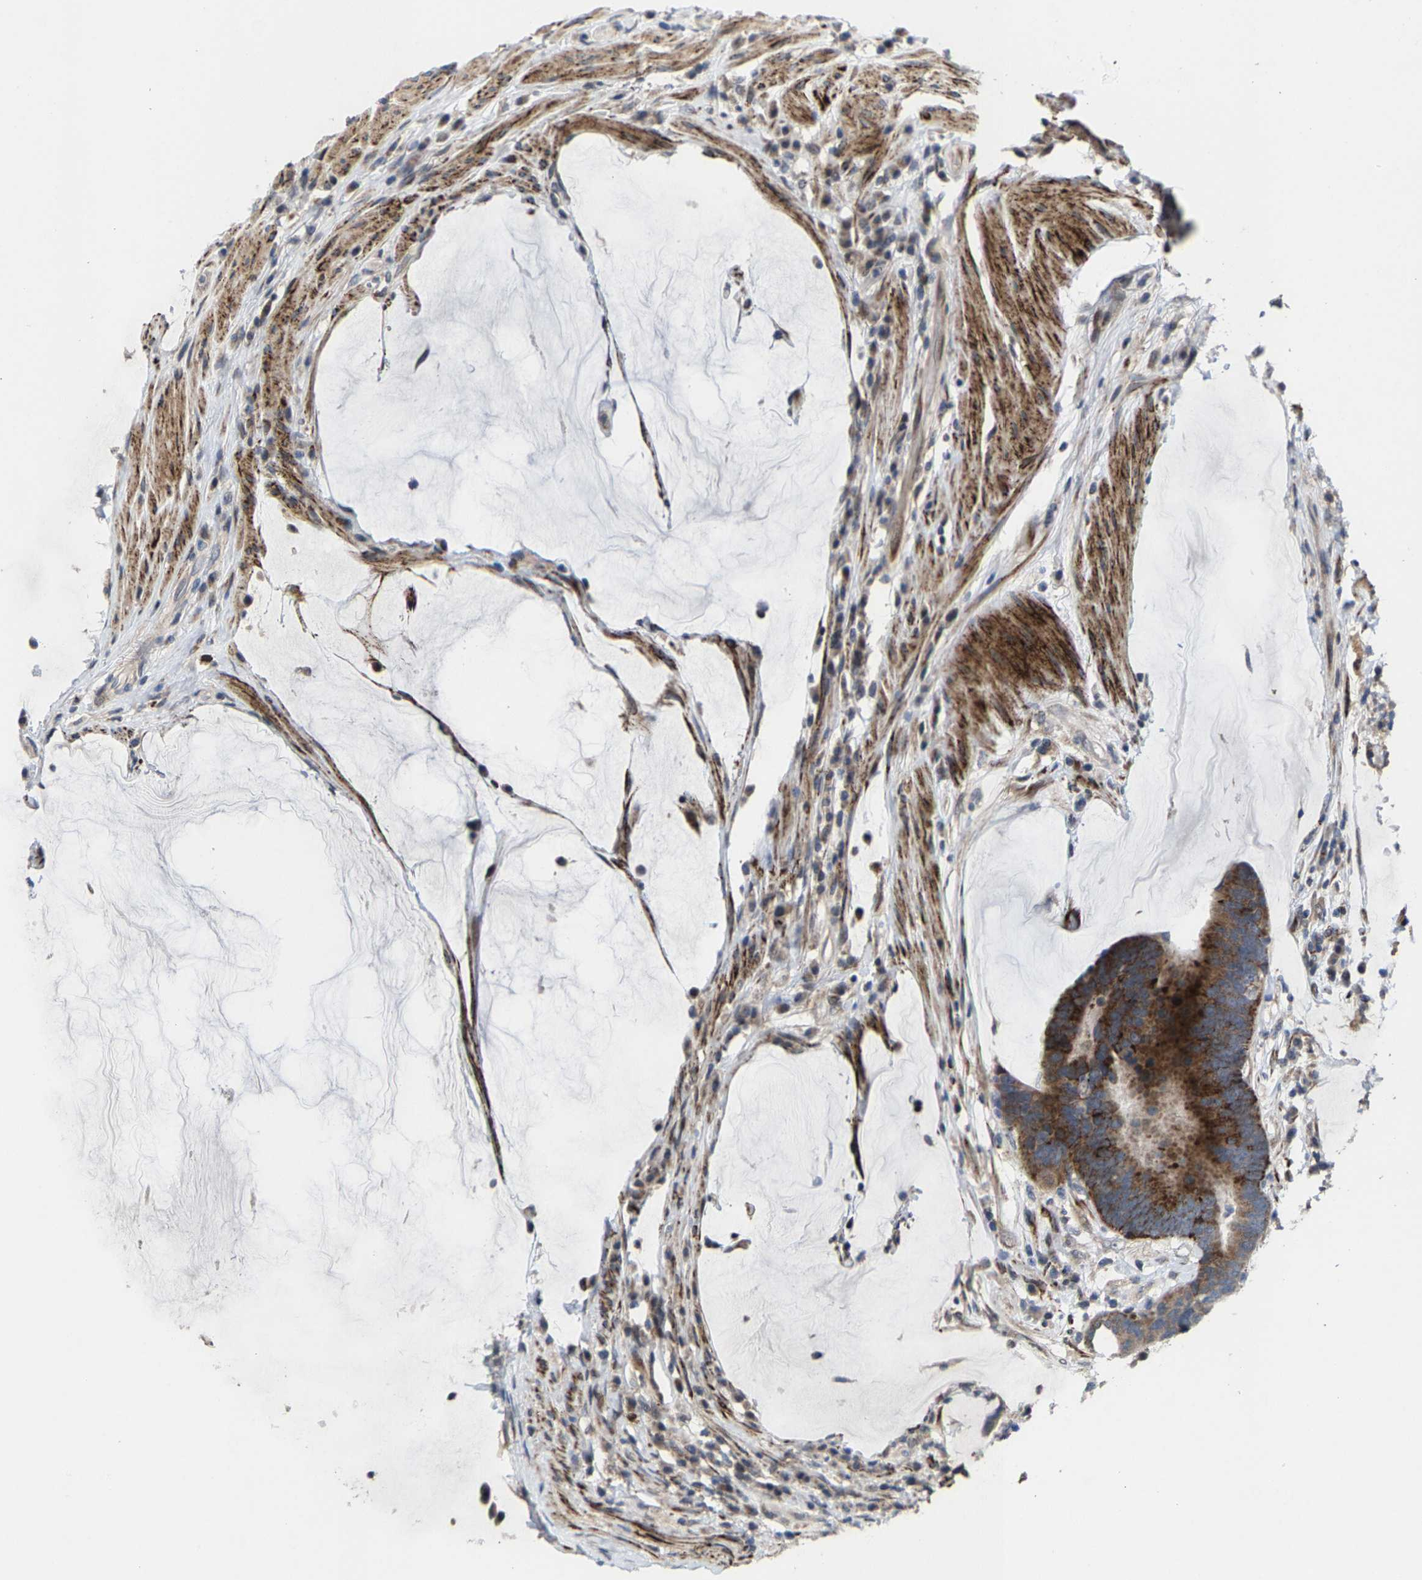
{"staining": {"intensity": "strong", "quantity": "25%-75%", "location": "cytoplasmic/membranous"}, "tissue": "colorectal cancer", "cell_type": "Tumor cells", "image_type": "cancer", "snomed": [{"axis": "morphology", "description": "Adenocarcinoma, NOS"}, {"axis": "topography", "description": "Rectum"}], "caption": "High-power microscopy captured an IHC micrograph of colorectal cancer (adenocarcinoma), revealing strong cytoplasmic/membranous staining in about 25%-75% of tumor cells. (IHC, brightfield microscopy, high magnification).", "gene": "TDRKH", "patient": {"sex": "female", "age": 89}}